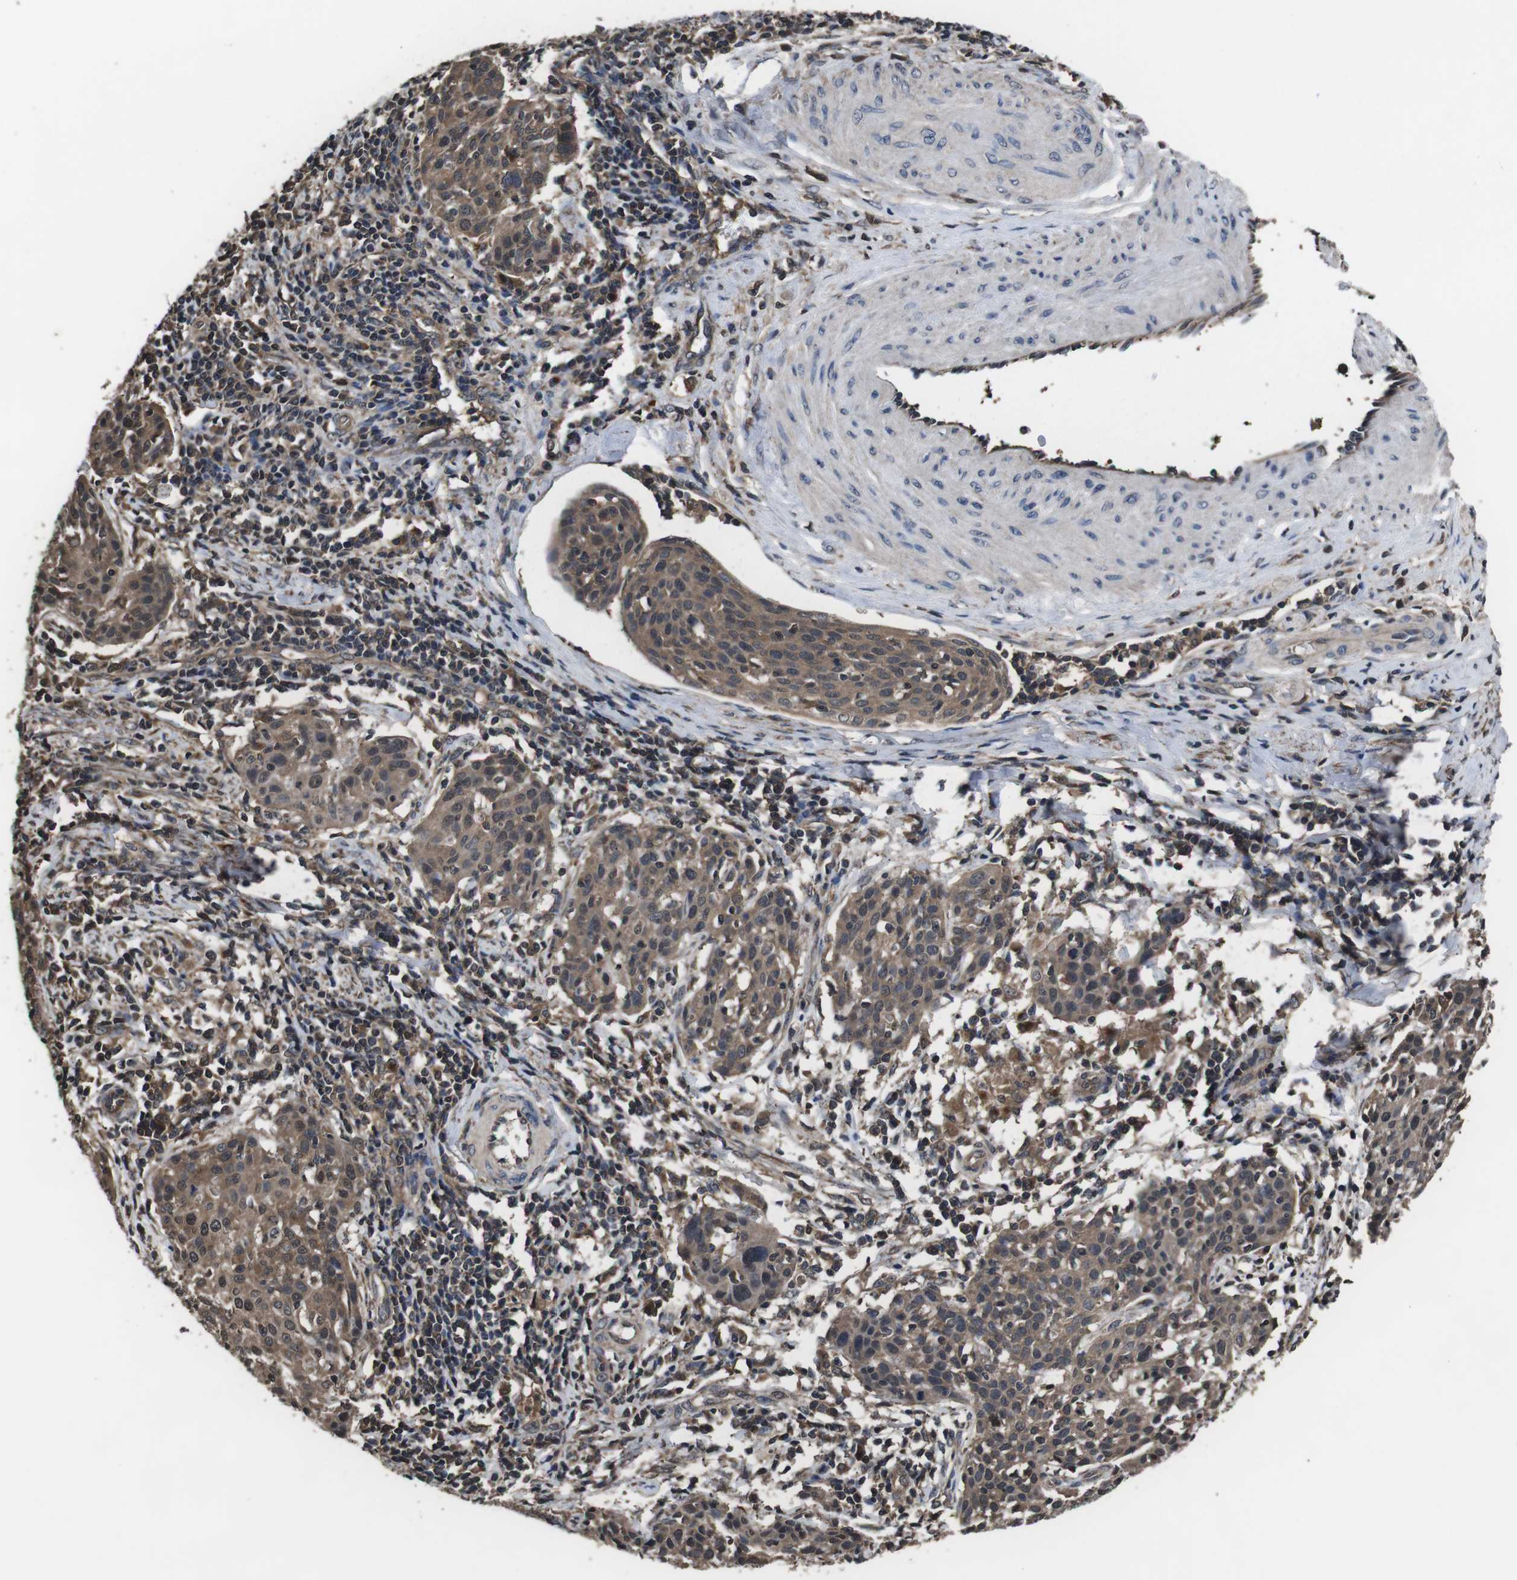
{"staining": {"intensity": "moderate", "quantity": ">75%", "location": "cytoplasmic/membranous"}, "tissue": "cervical cancer", "cell_type": "Tumor cells", "image_type": "cancer", "snomed": [{"axis": "morphology", "description": "Squamous cell carcinoma, NOS"}, {"axis": "topography", "description": "Cervix"}], "caption": "Squamous cell carcinoma (cervical) was stained to show a protein in brown. There is medium levels of moderate cytoplasmic/membranous staining in approximately >75% of tumor cells.", "gene": "CXCL11", "patient": {"sex": "female", "age": 38}}